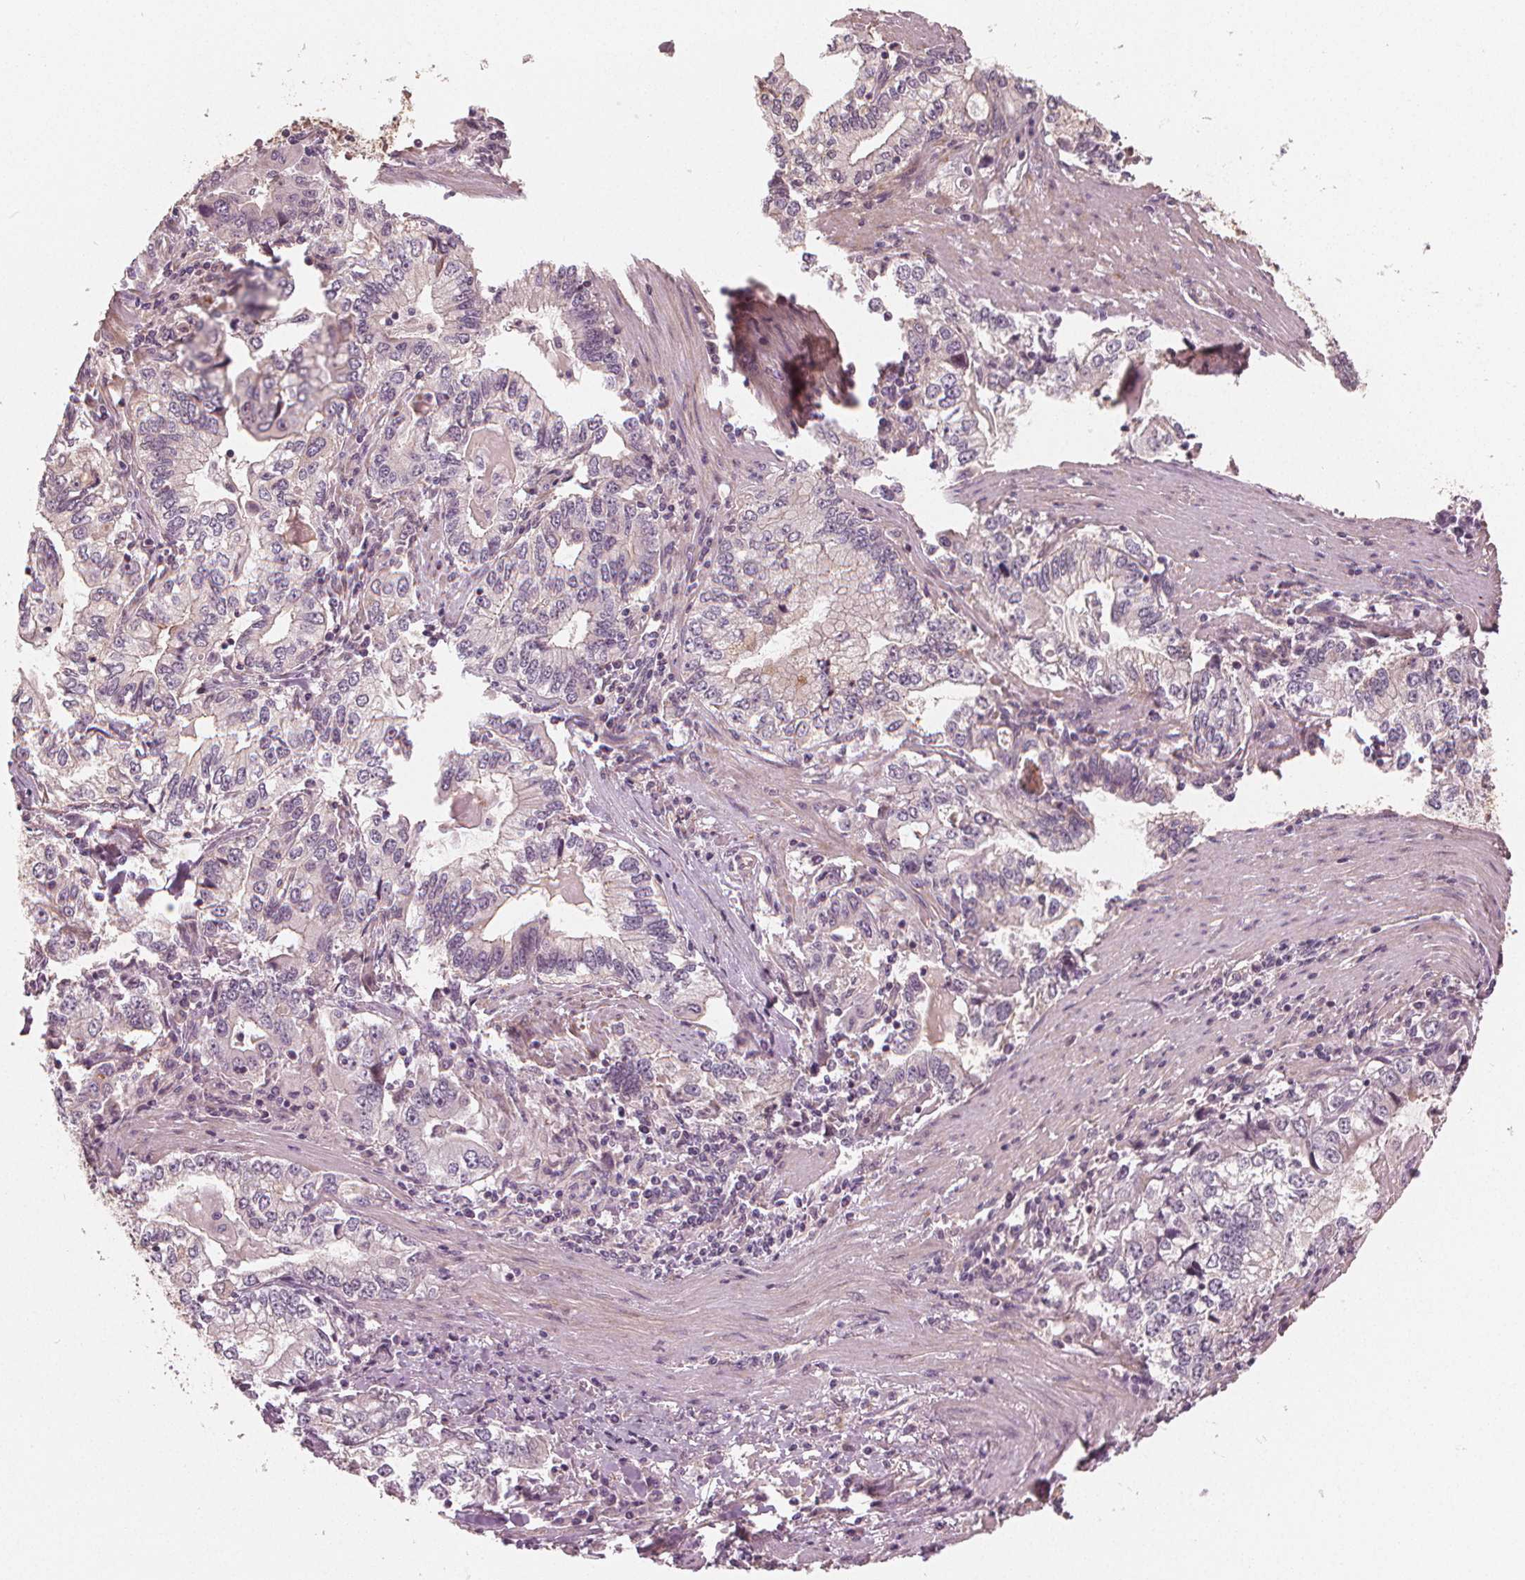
{"staining": {"intensity": "negative", "quantity": "none", "location": "none"}, "tissue": "stomach cancer", "cell_type": "Tumor cells", "image_type": "cancer", "snomed": [{"axis": "morphology", "description": "Adenocarcinoma, NOS"}, {"axis": "topography", "description": "Stomach, lower"}], "caption": "A photomicrograph of human stomach cancer (adenocarcinoma) is negative for staining in tumor cells.", "gene": "CLBA1", "patient": {"sex": "female", "age": 72}}